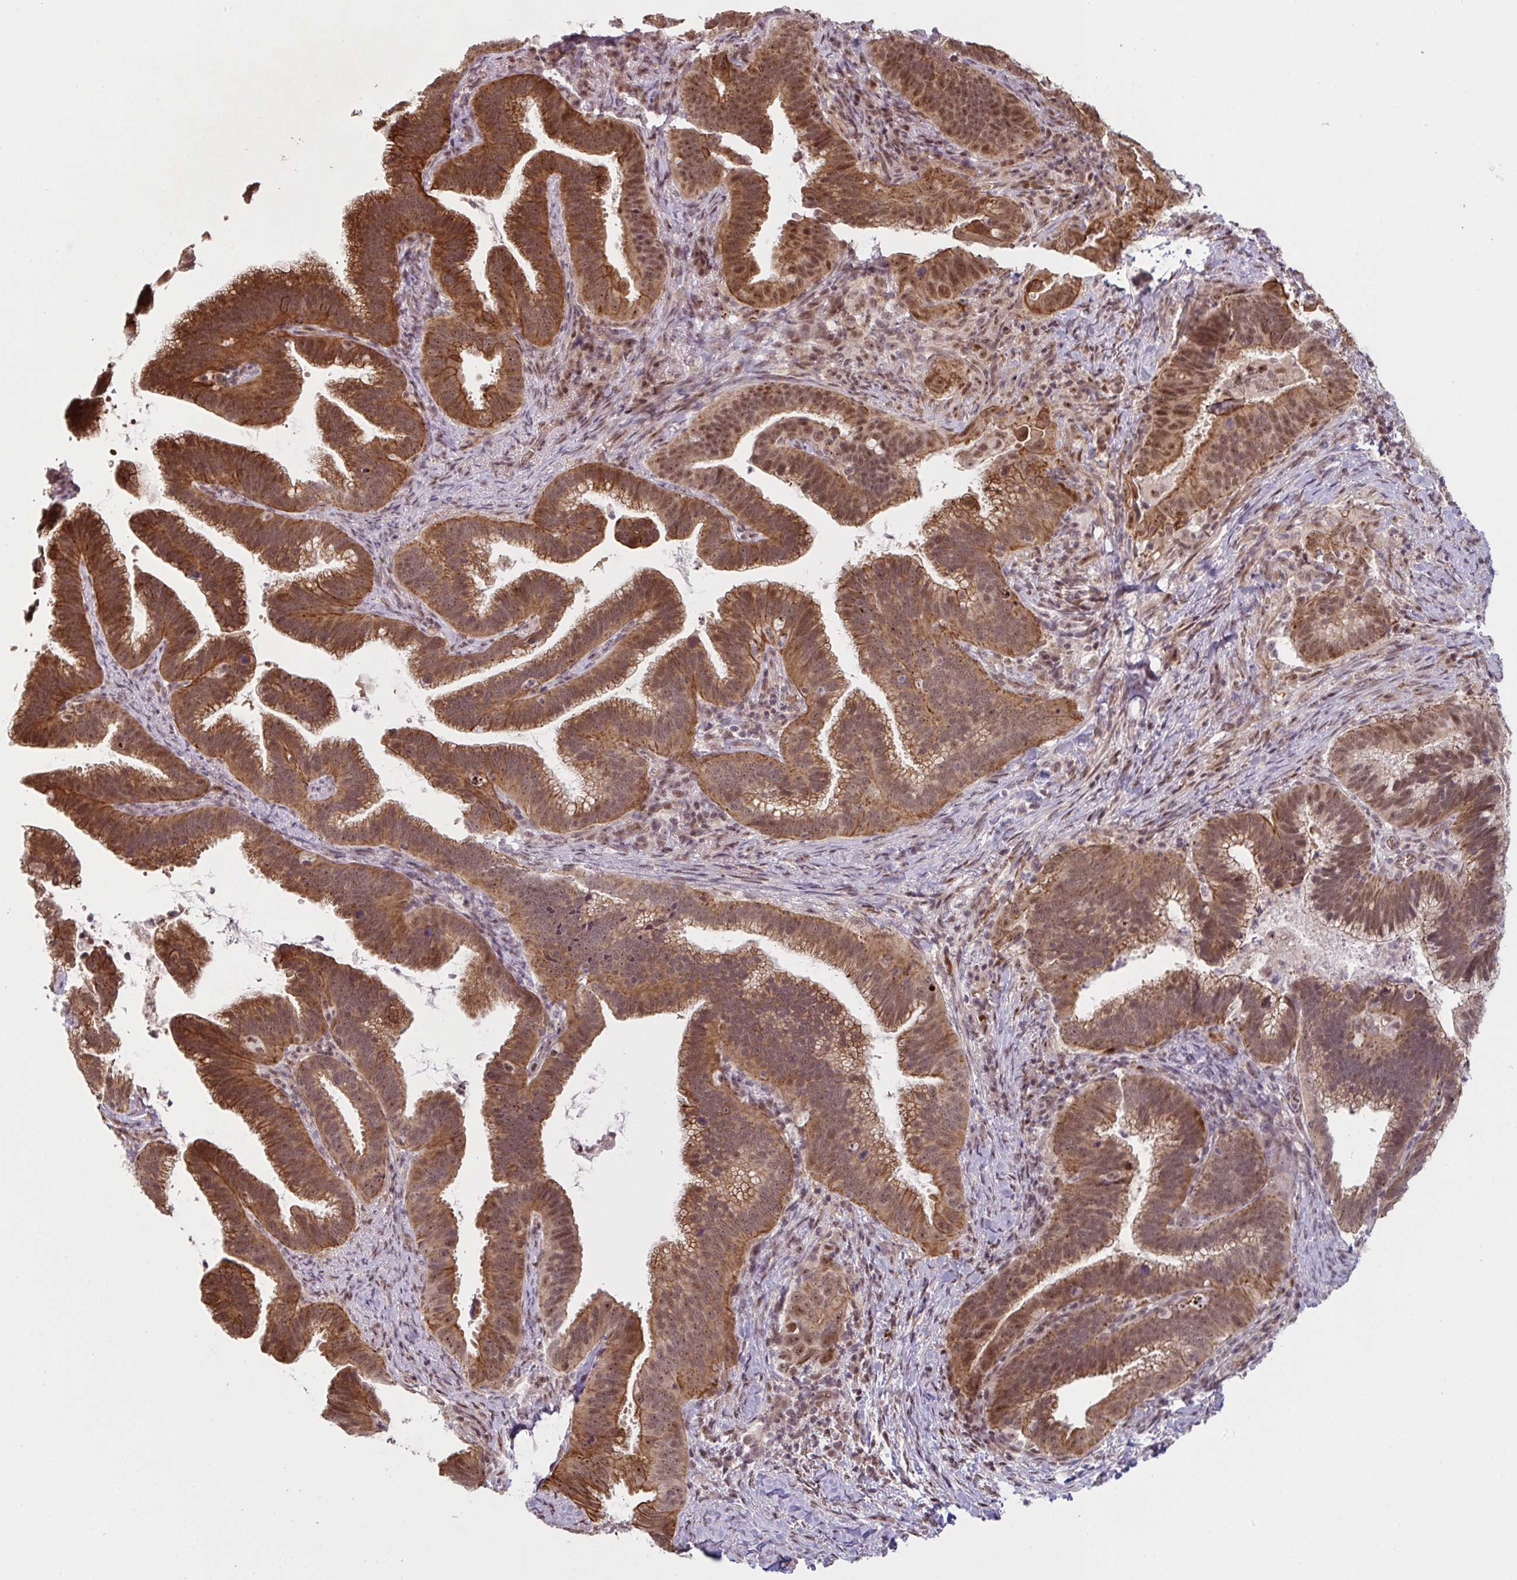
{"staining": {"intensity": "strong", "quantity": ">75%", "location": "cytoplasmic/membranous,nuclear"}, "tissue": "cervical cancer", "cell_type": "Tumor cells", "image_type": "cancer", "snomed": [{"axis": "morphology", "description": "Adenocarcinoma, NOS"}, {"axis": "topography", "description": "Cervix"}], "caption": "This micrograph demonstrates IHC staining of adenocarcinoma (cervical), with high strong cytoplasmic/membranous and nuclear staining in approximately >75% of tumor cells.", "gene": "NLRP13", "patient": {"sex": "female", "age": 61}}